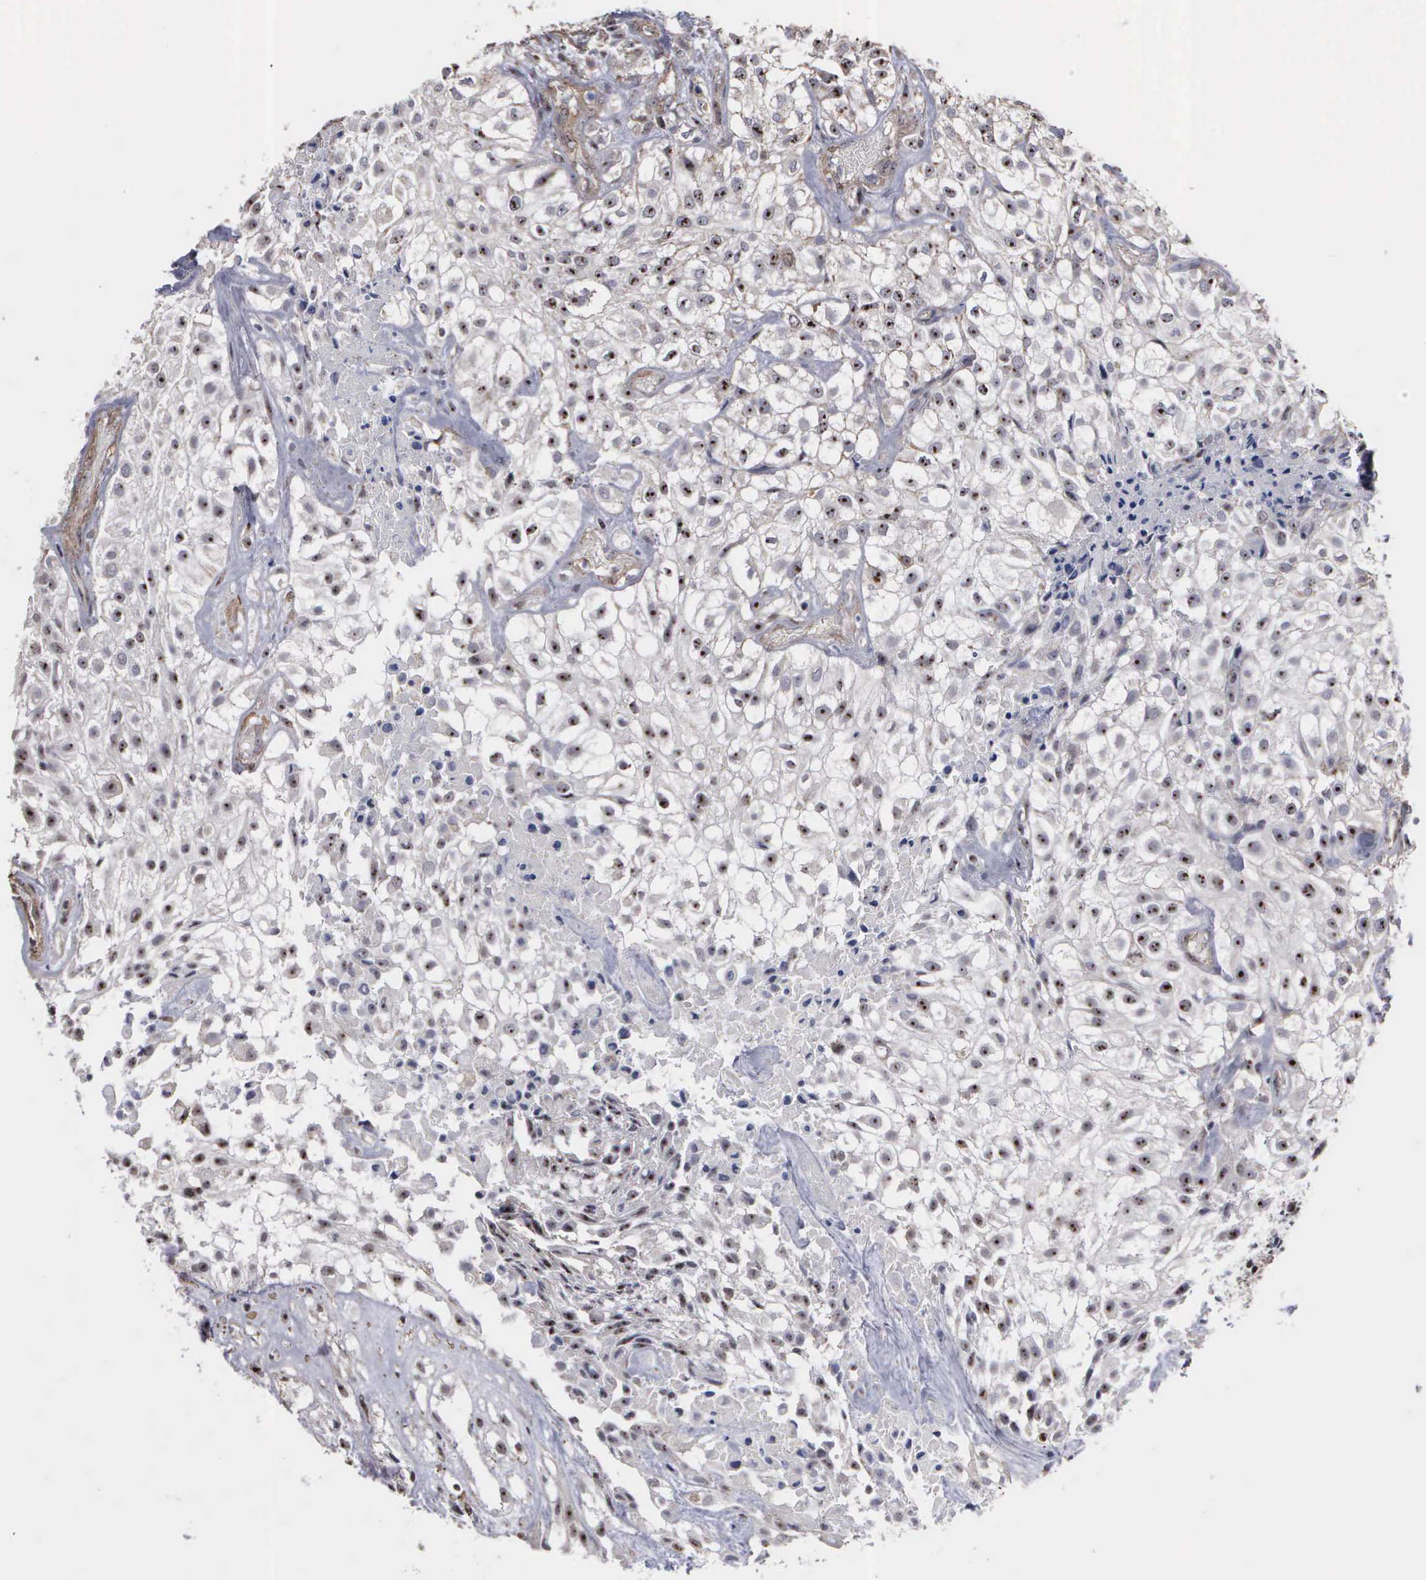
{"staining": {"intensity": "moderate", "quantity": "25%-75%", "location": "cytoplasmic/membranous,nuclear"}, "tissue": "urothelial cancer", "cell_type": "Tumor cells", "image_type": "cancer", "snomed": [{"axis": "morphology", "description": "Urothelial carcinoma, High grade"}, {"axis": "topography", "description": "Urinary bladder"}], "caption": "Urothelial cancer stained for a protein displays moderate cytoplasmic/membranous and nuclear positivity in tumor cells. (DAB IHC with brightfield microscopy, high magnification).", "gene": "NGDN", "patient": {"sex": "male", "age": 56}}